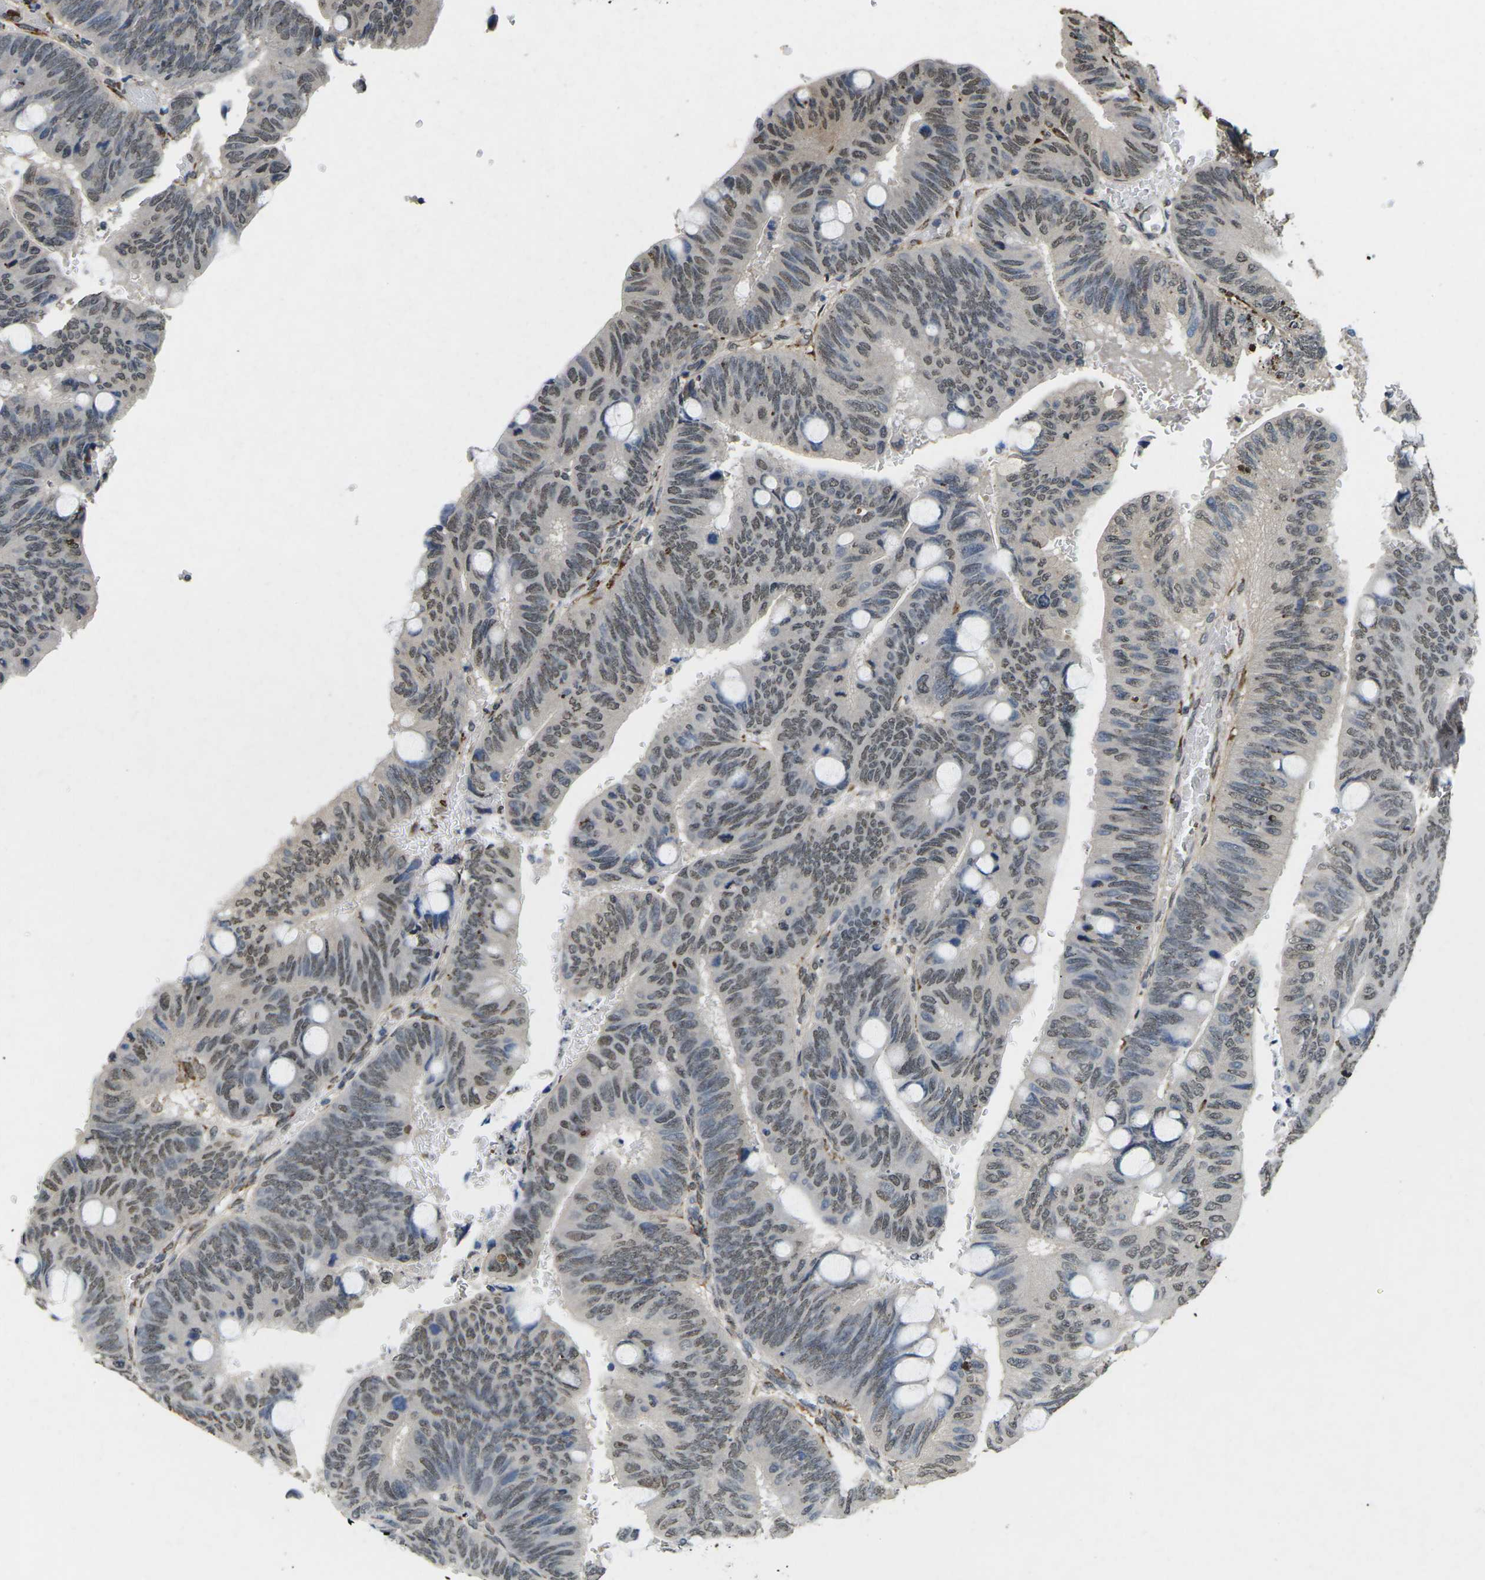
{"staining": {"intensity": "weak", "quantity": "25%-75%", "location": "nuclear"}, "tissue": "colorectal cancer", "cell_type": "Tumor cells", "image_type": "cancer", "snomed": [{"axis": "morphology", "description": "Normal tissue, NOS"}, {"axis": "morphology", "description": "Adenocarcinoma, NOS"}, {"axis": "topography", "description": "Rectum"}], "caption": "Brown immunohistochemical staining in human colorectal cancer (adenocarcinoma) shows weak nuclear expression in about 25%-75% of tumor cells.", "gene": "SCNN1B", "patient": {"sex": "male", "age": 92}}